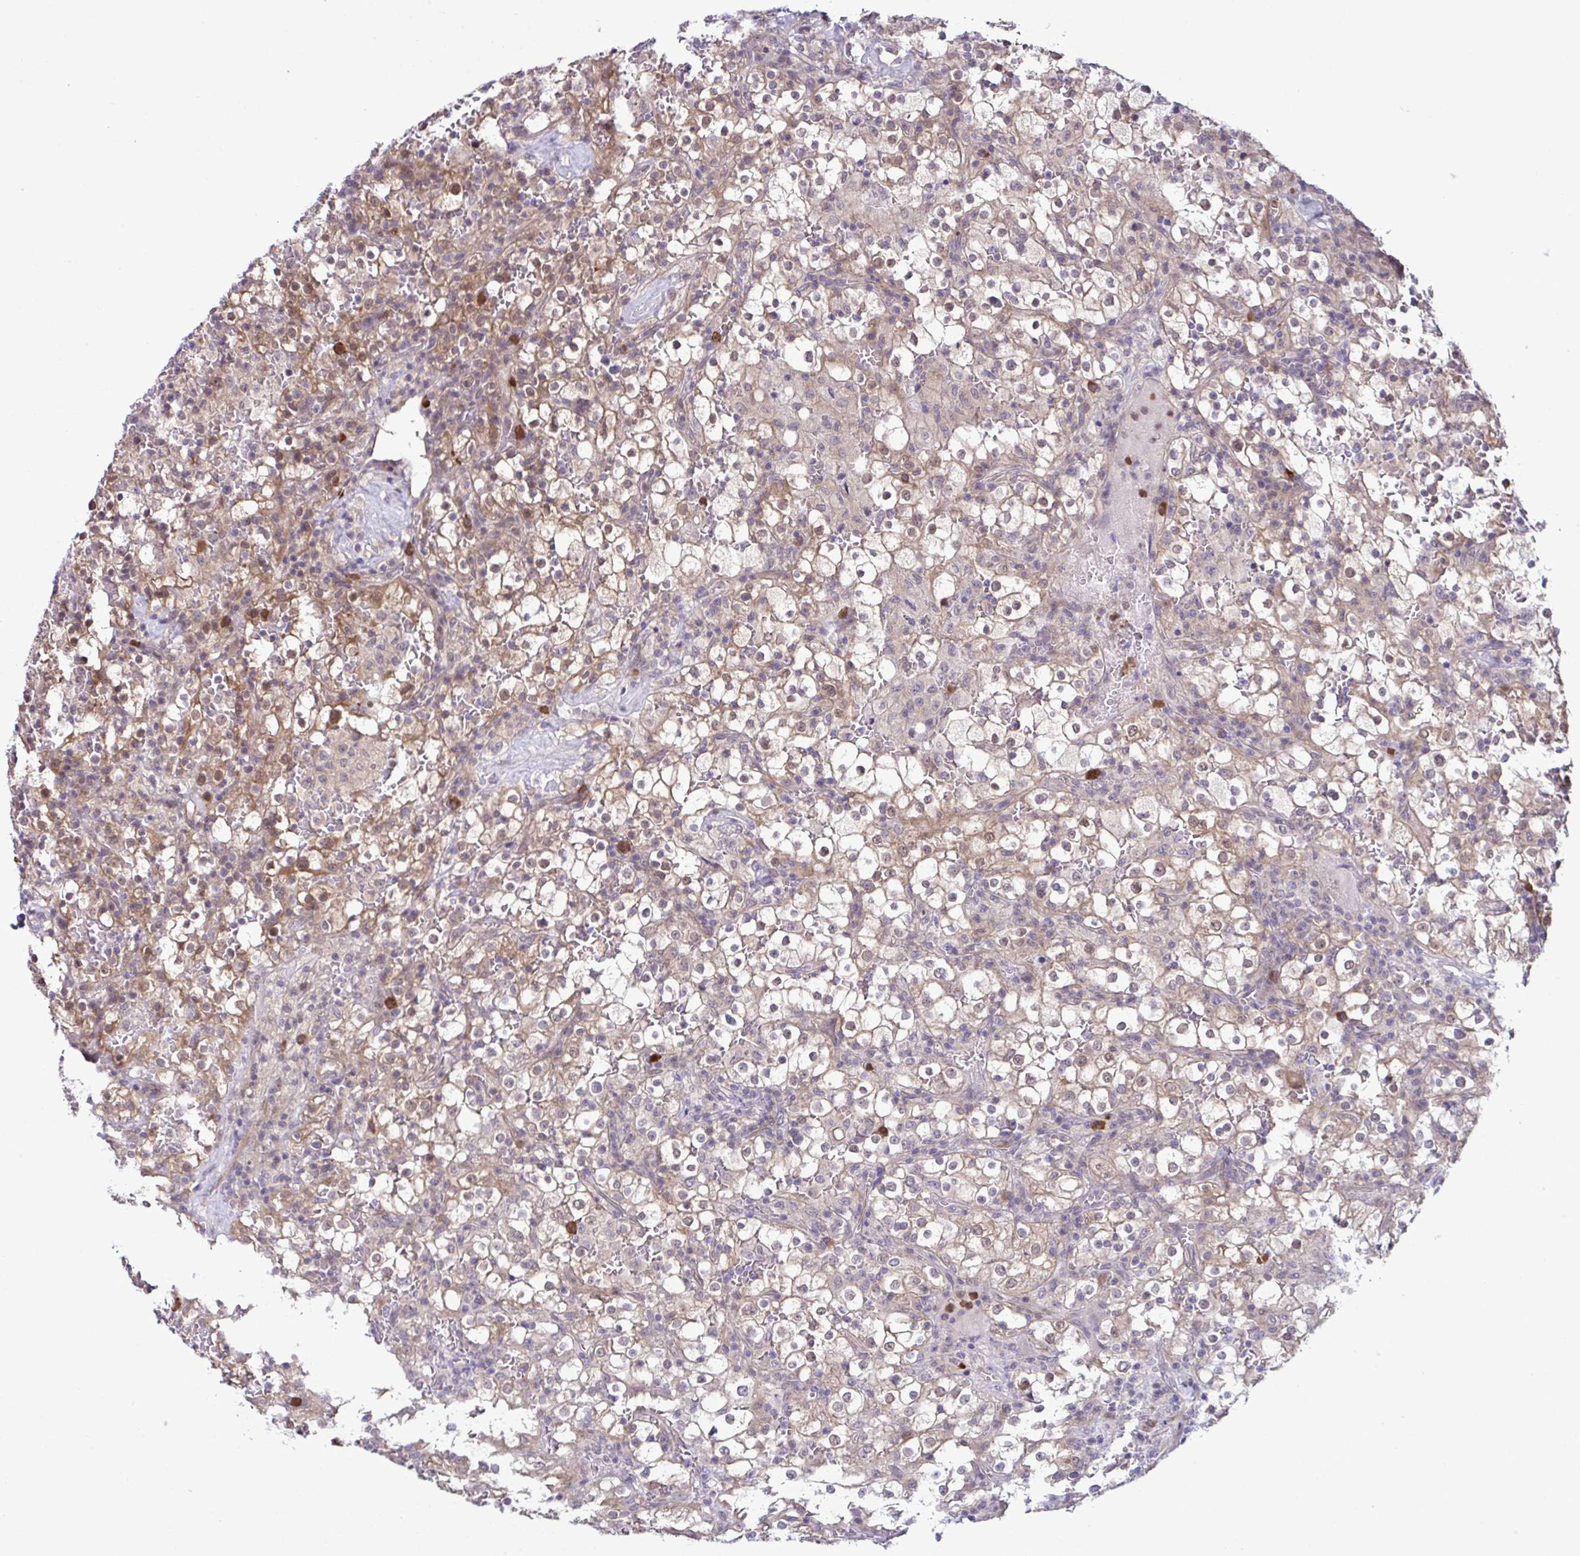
{"staining": {"intensity": "moderate", "quantity": ">75%", "location": "cytoplasmic/membranous"}, "tissue": "renal cancer", "cell_type": "Tumor cells", "image_type": "cancer", "snomed": [{"axis": "morphology", "description": "Adenocarcinoma, NOS"}, {"axis": "topography", "description": "Kidney"}], "caption": "Approximately >75% of tumor cells in human renal cancer (adenocarcinoma) reveal moderate cytoplasmic/membranous protein expression as visualized by brown immunohistochemical staining.", "gene": "CMPK1", "patient": {"sex": "female", "age": 74}}